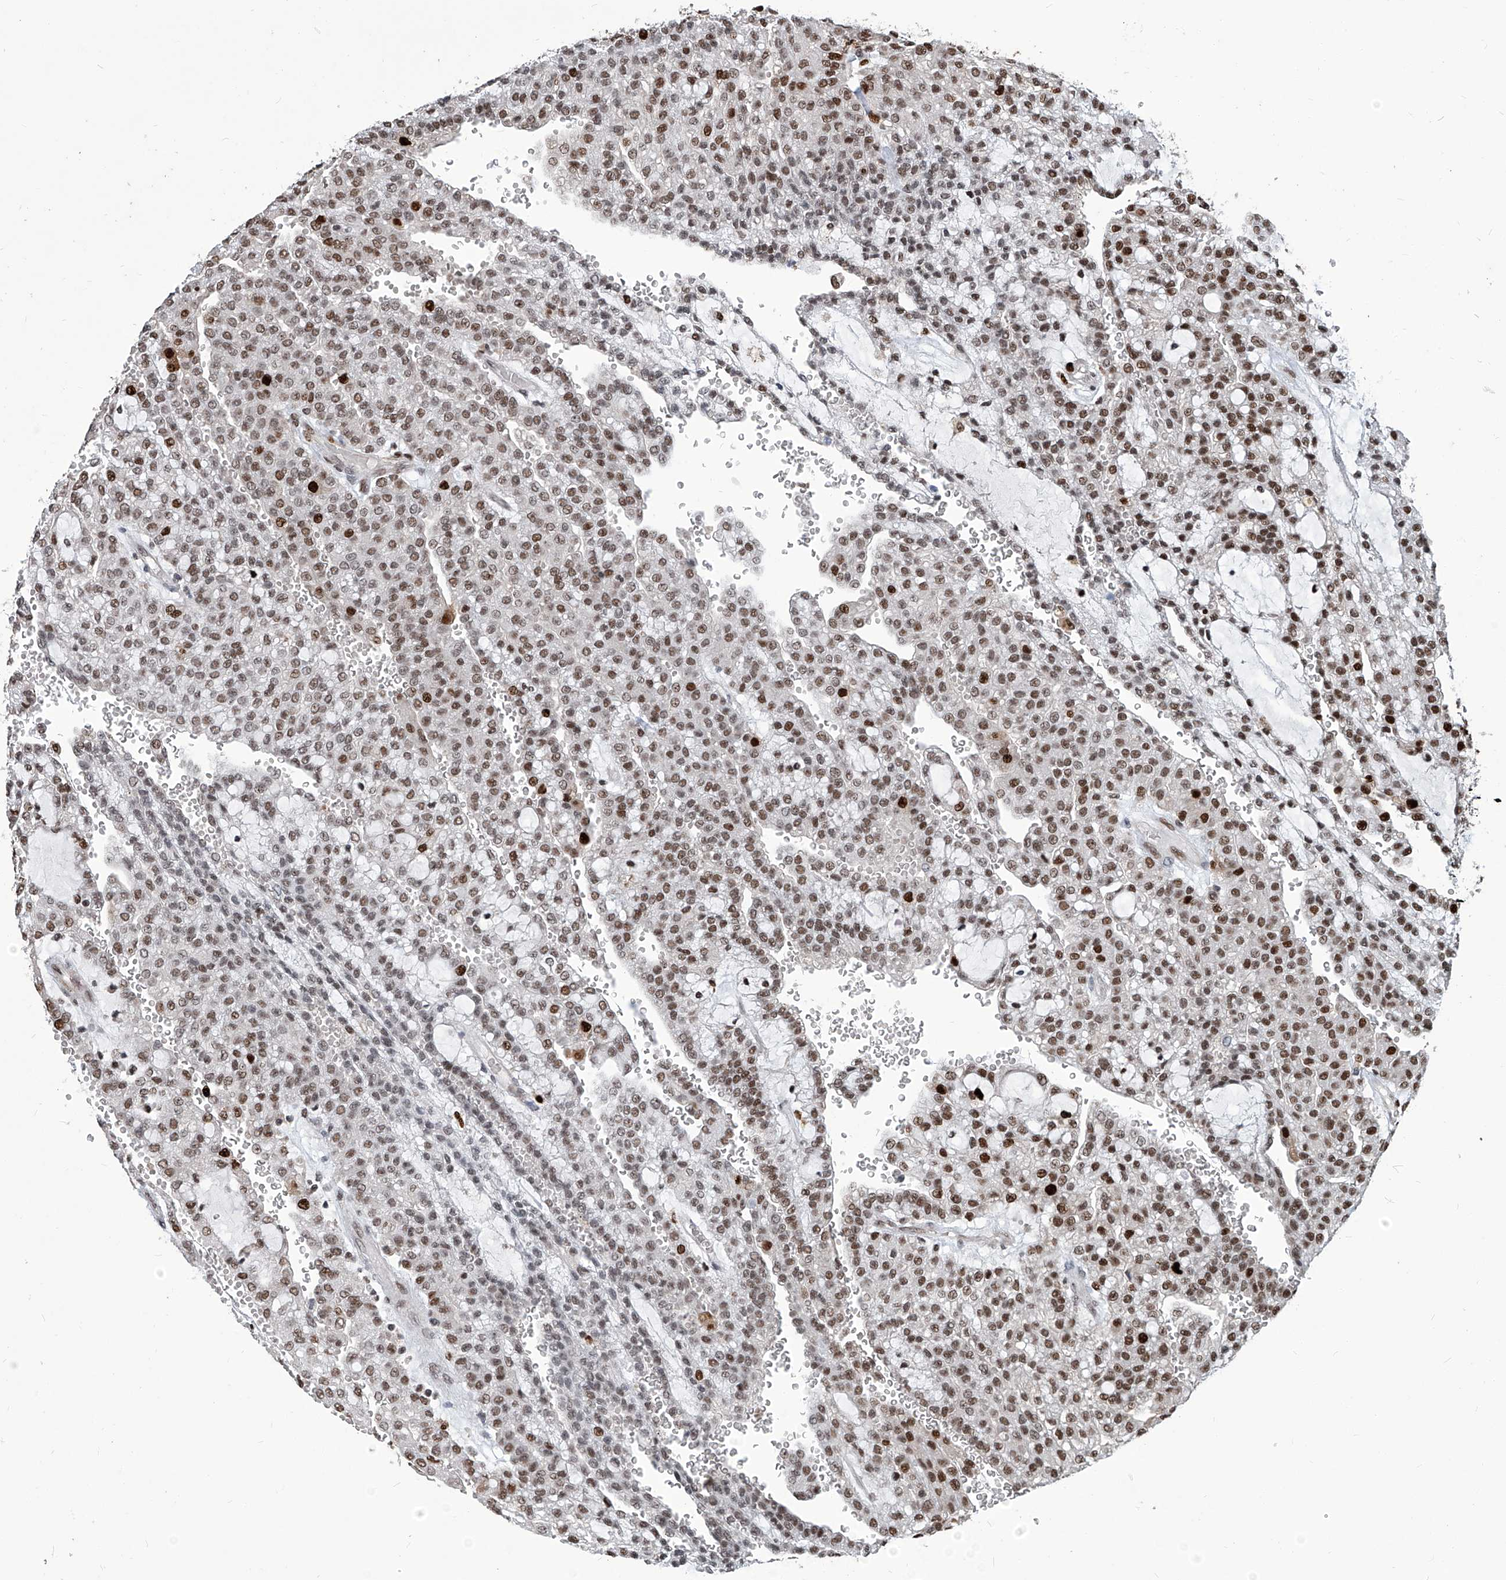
{"staining": {"intensity": "moderate", "quantity": ">75%", "location": "nuclear"}, "tissue": "renal cancer", "cell_type": "Tumor cells", "image_type": "cancer", "snomed": [{"axis": "morphology", "description": "Adenocarcinoma, NOS"}, {"axis": "topography", "description": "Kidney"}], "caption": "Immunohistochemistry of human adenocarcinoma (renal) displays medium levels of moderate nuclear positivity in about >75% of tumor cells.", "gene": "PCNA", "patient": {"sex": "male", "age": 63}}